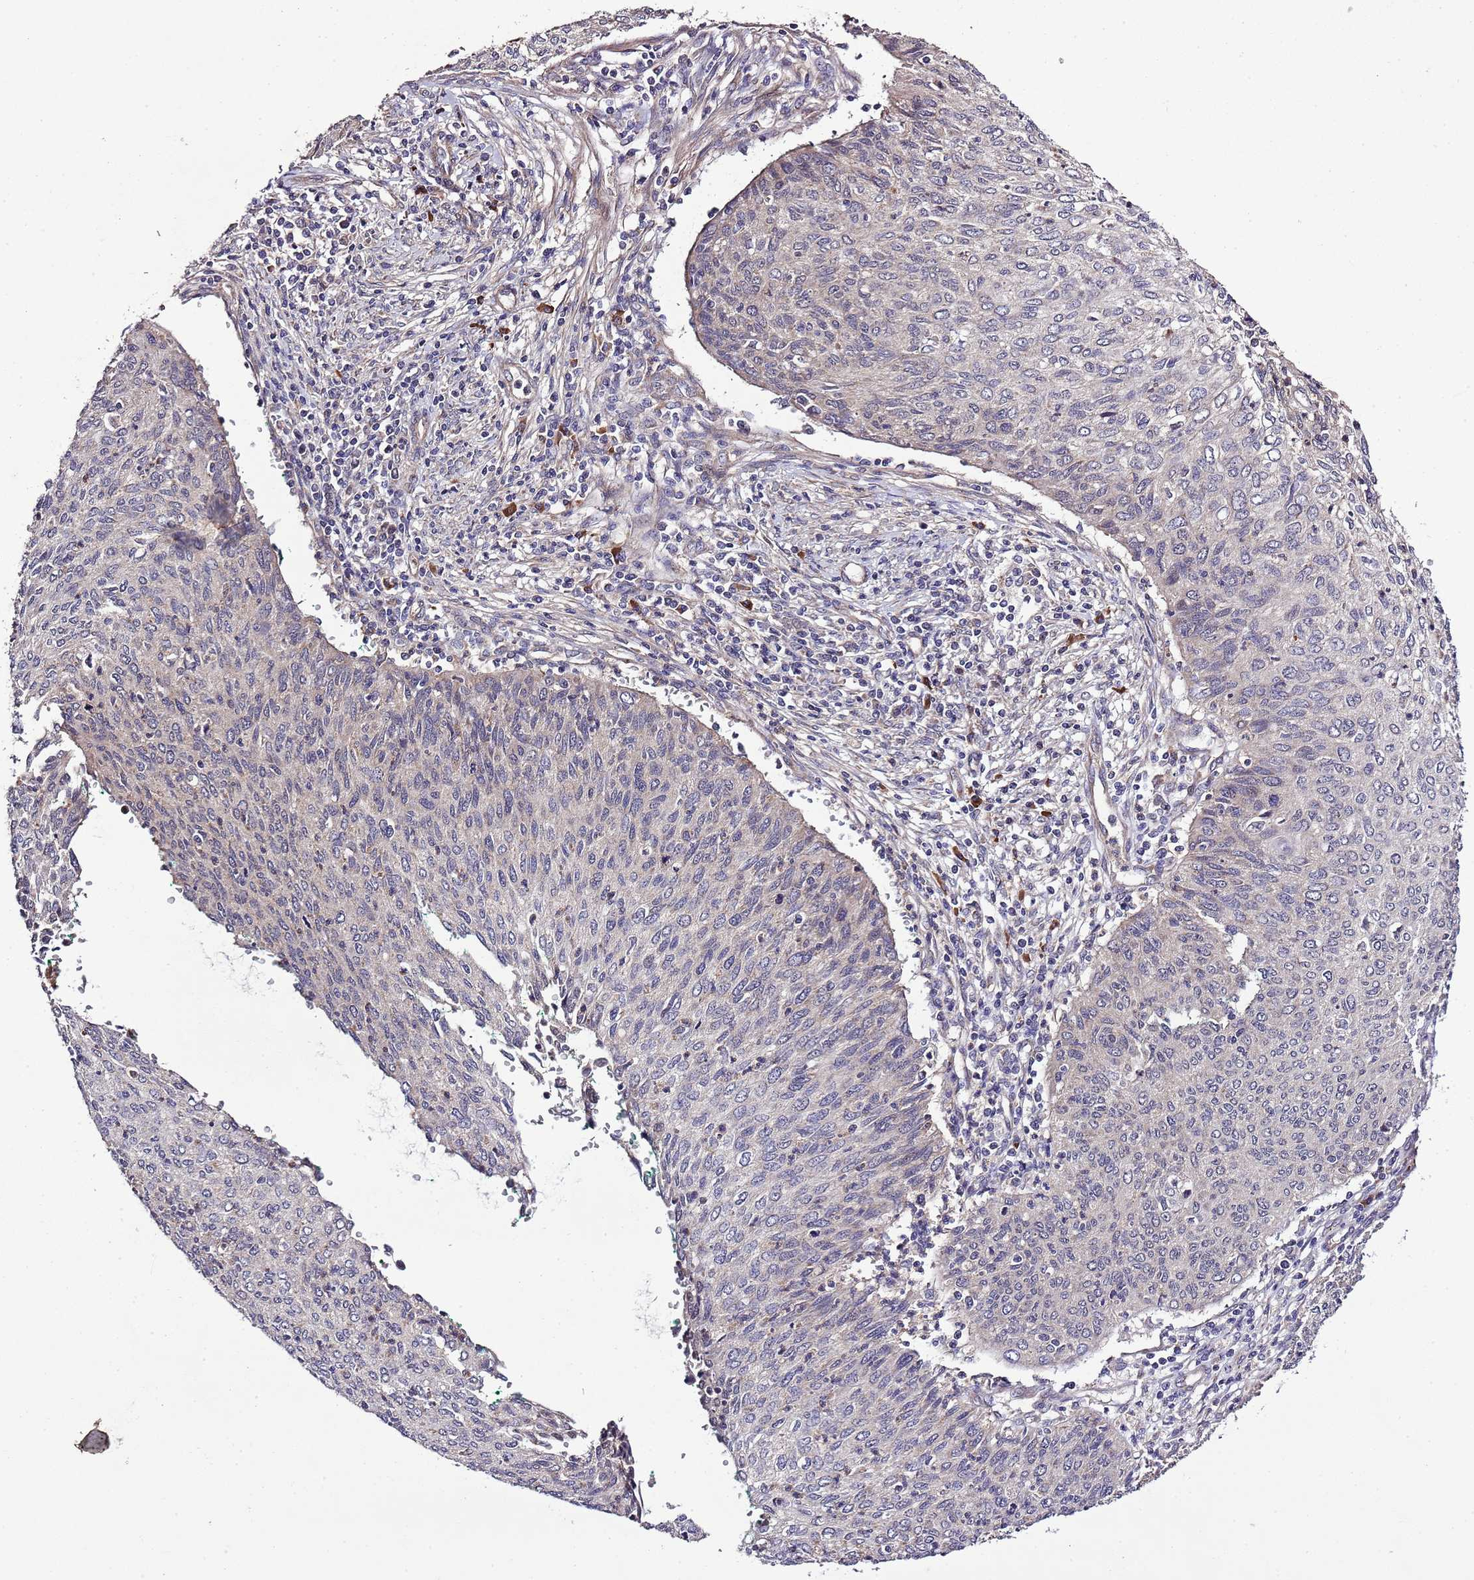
{"staining": {"intensity": "negative", "quantity": "none", "location": "none"}, "tissue": "cervical cancer", "cell_type": "Tumor cells", "image_type": "cancer", "snomed": [{"axis": "morphology", "description": "Squamous cell carcinoma, NOS"}, {"axis": "topography", "description": "Cervix"}], "caption": "An image of squamous cell carcinoma (cervical) stained for a protein shows no brown staining in tumor cells. Brightfield microscopy of immunohistochemistry (IHC) stained with DAB (3,3'-diaminobenzidine) (brown) and hematoxylin (blue), captured at high magnification.", "gene": "MFNG", "patient": {"sex": "female", "age": 38}}